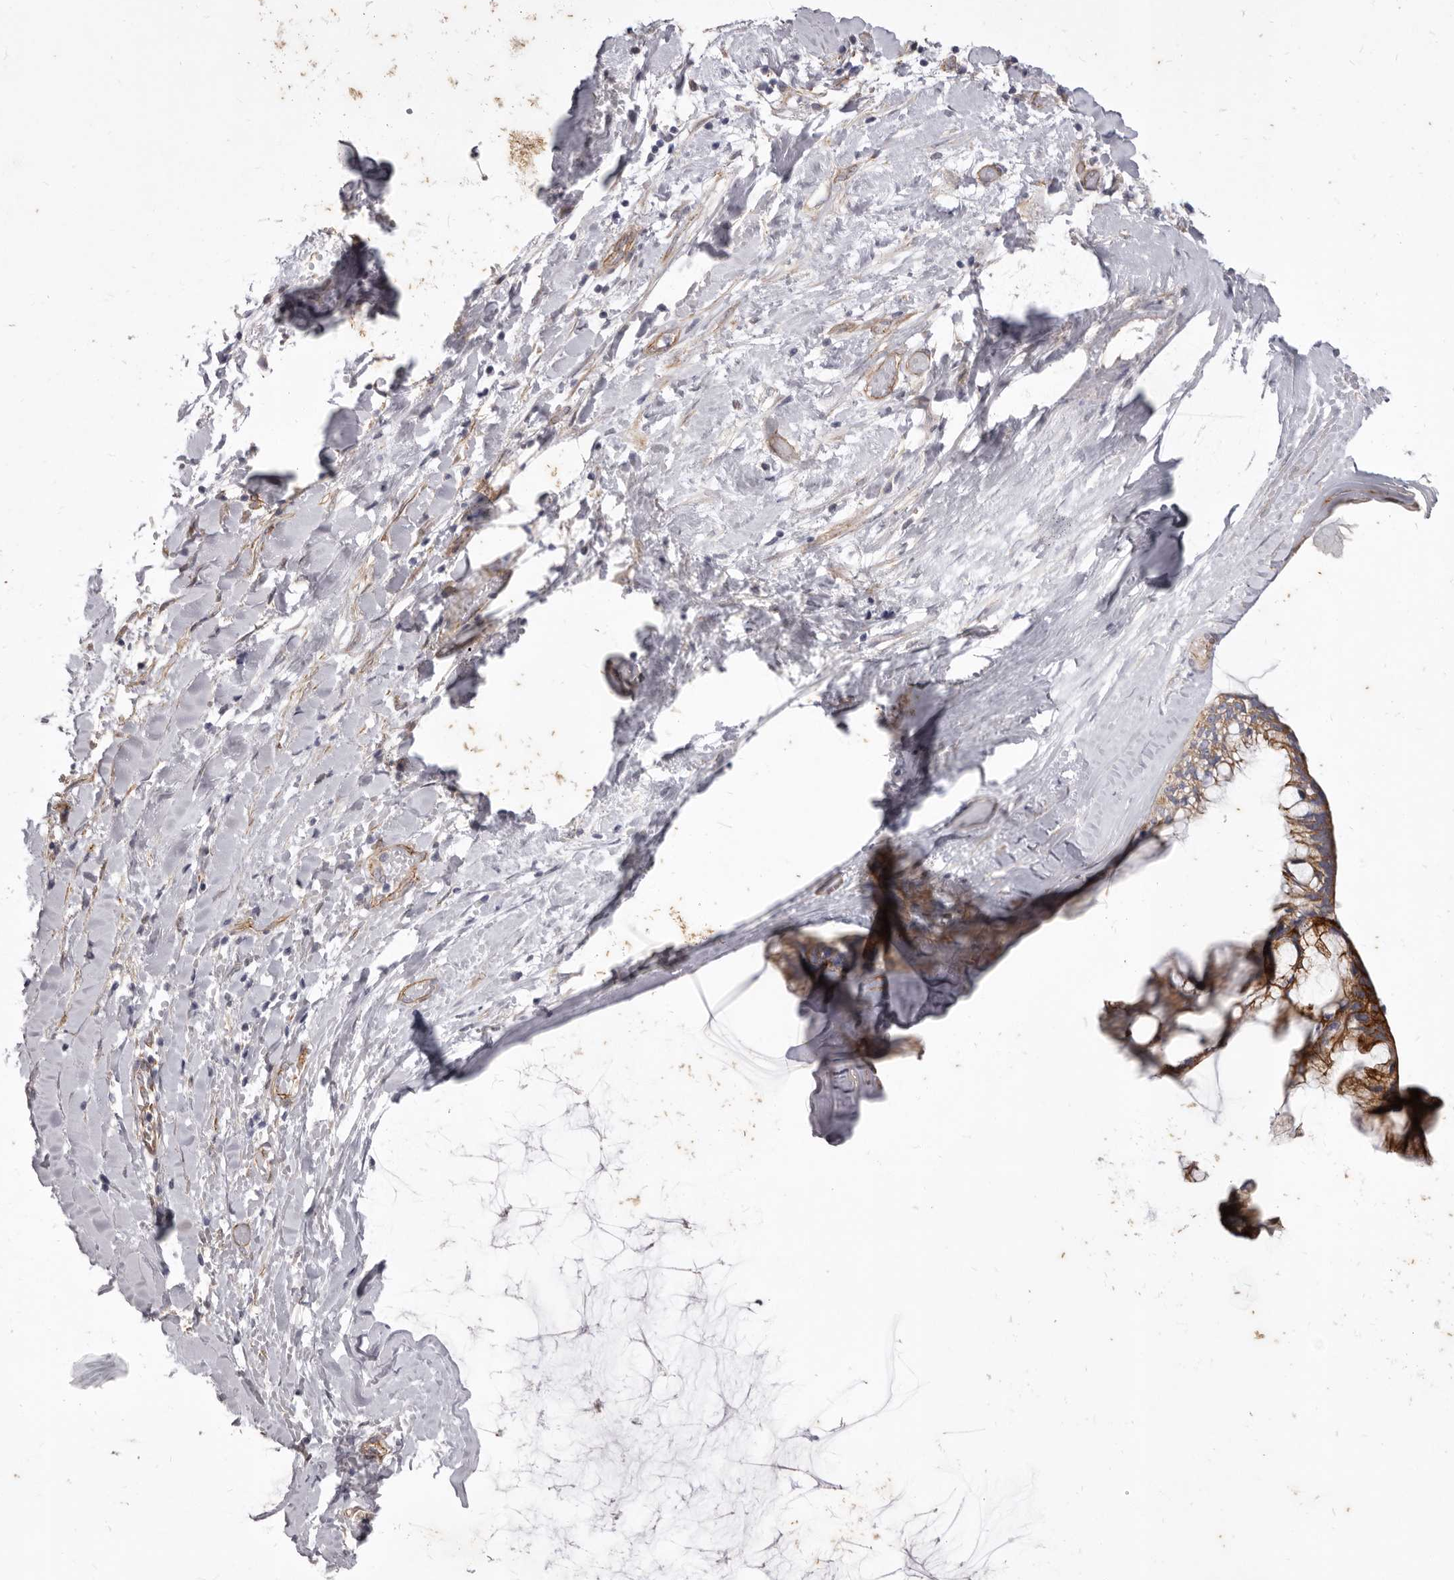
{"staining": {"intensity": "moderate", "quantity": ">75%", "location": "cytoplasmic/membranous"}, "tissue": "ovarian cancer", "cell_type": "Tumor cells", "image_type": "cancer", "snomed": [{"axis": "morphology", "description": "Cystadenocarcinoma, mucinous, NOS"}, {"axis": "topography", "description": "Ovary"}], "caption": "Ovarian mucinous cystadenocarcinoma stained for a protein (brown) shows moderate cytoplasmic/membranous positive staining in about >75% of tumor cells.", "gene": "P2RX6", "patient": {"sex": "female", "age": 39}}